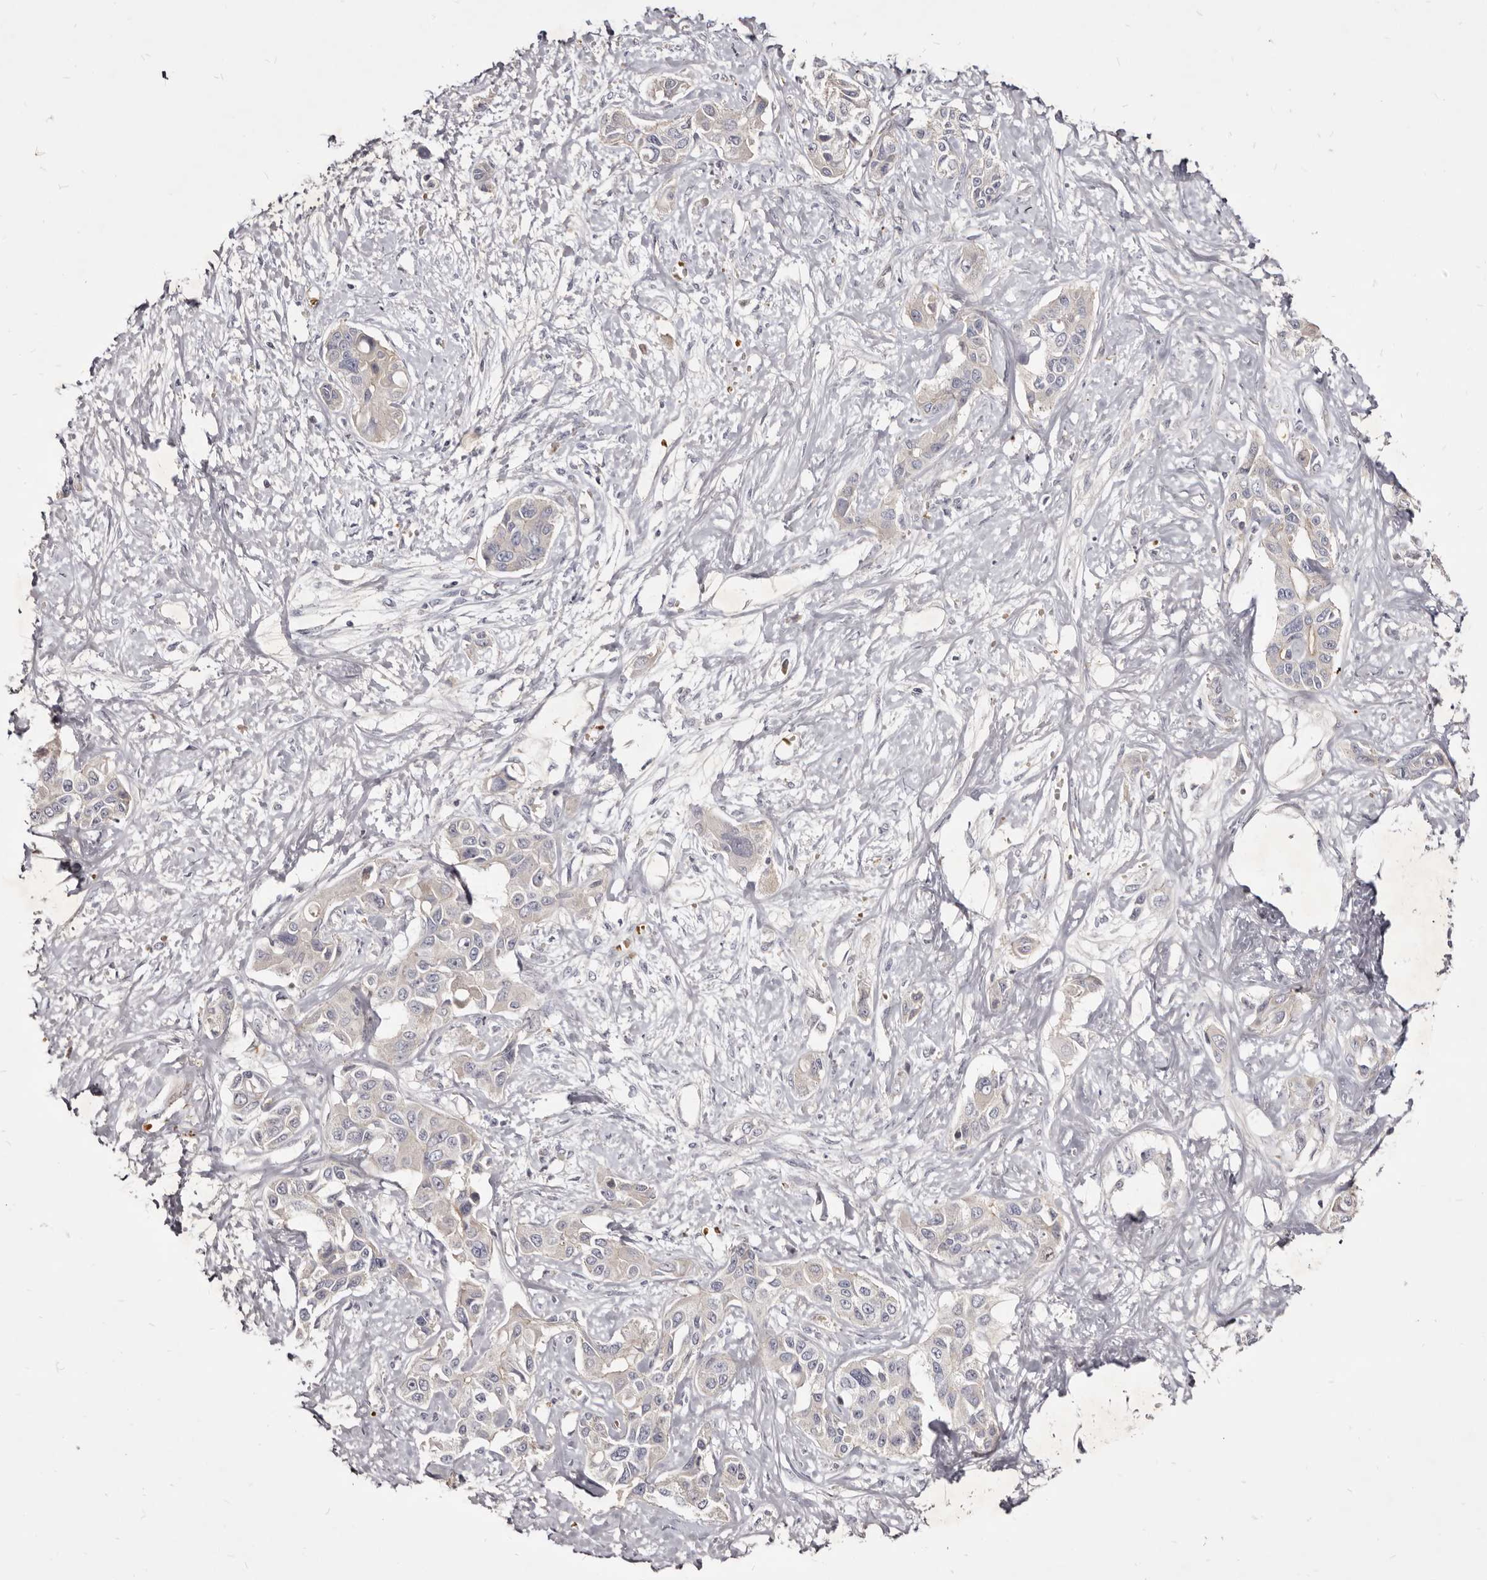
{"staining": {"intensity": "negative", "quantity": "none", "location": "none"}, "tissue": "liver cancer", "cell_type": "Tumor cells", "image_type": "cancer", "snomed": [{"axis": "morphology", "description": "Cholangiocarcinoma"}, {"axis": "topography", "description": "Liver"}], "caption": "This is an immunohistochemistry (IHC) image of liver cancer. There is no expression in tumor cells.", "gene": "KIF2B", "patient": {"sex": "male", "age": 59}}